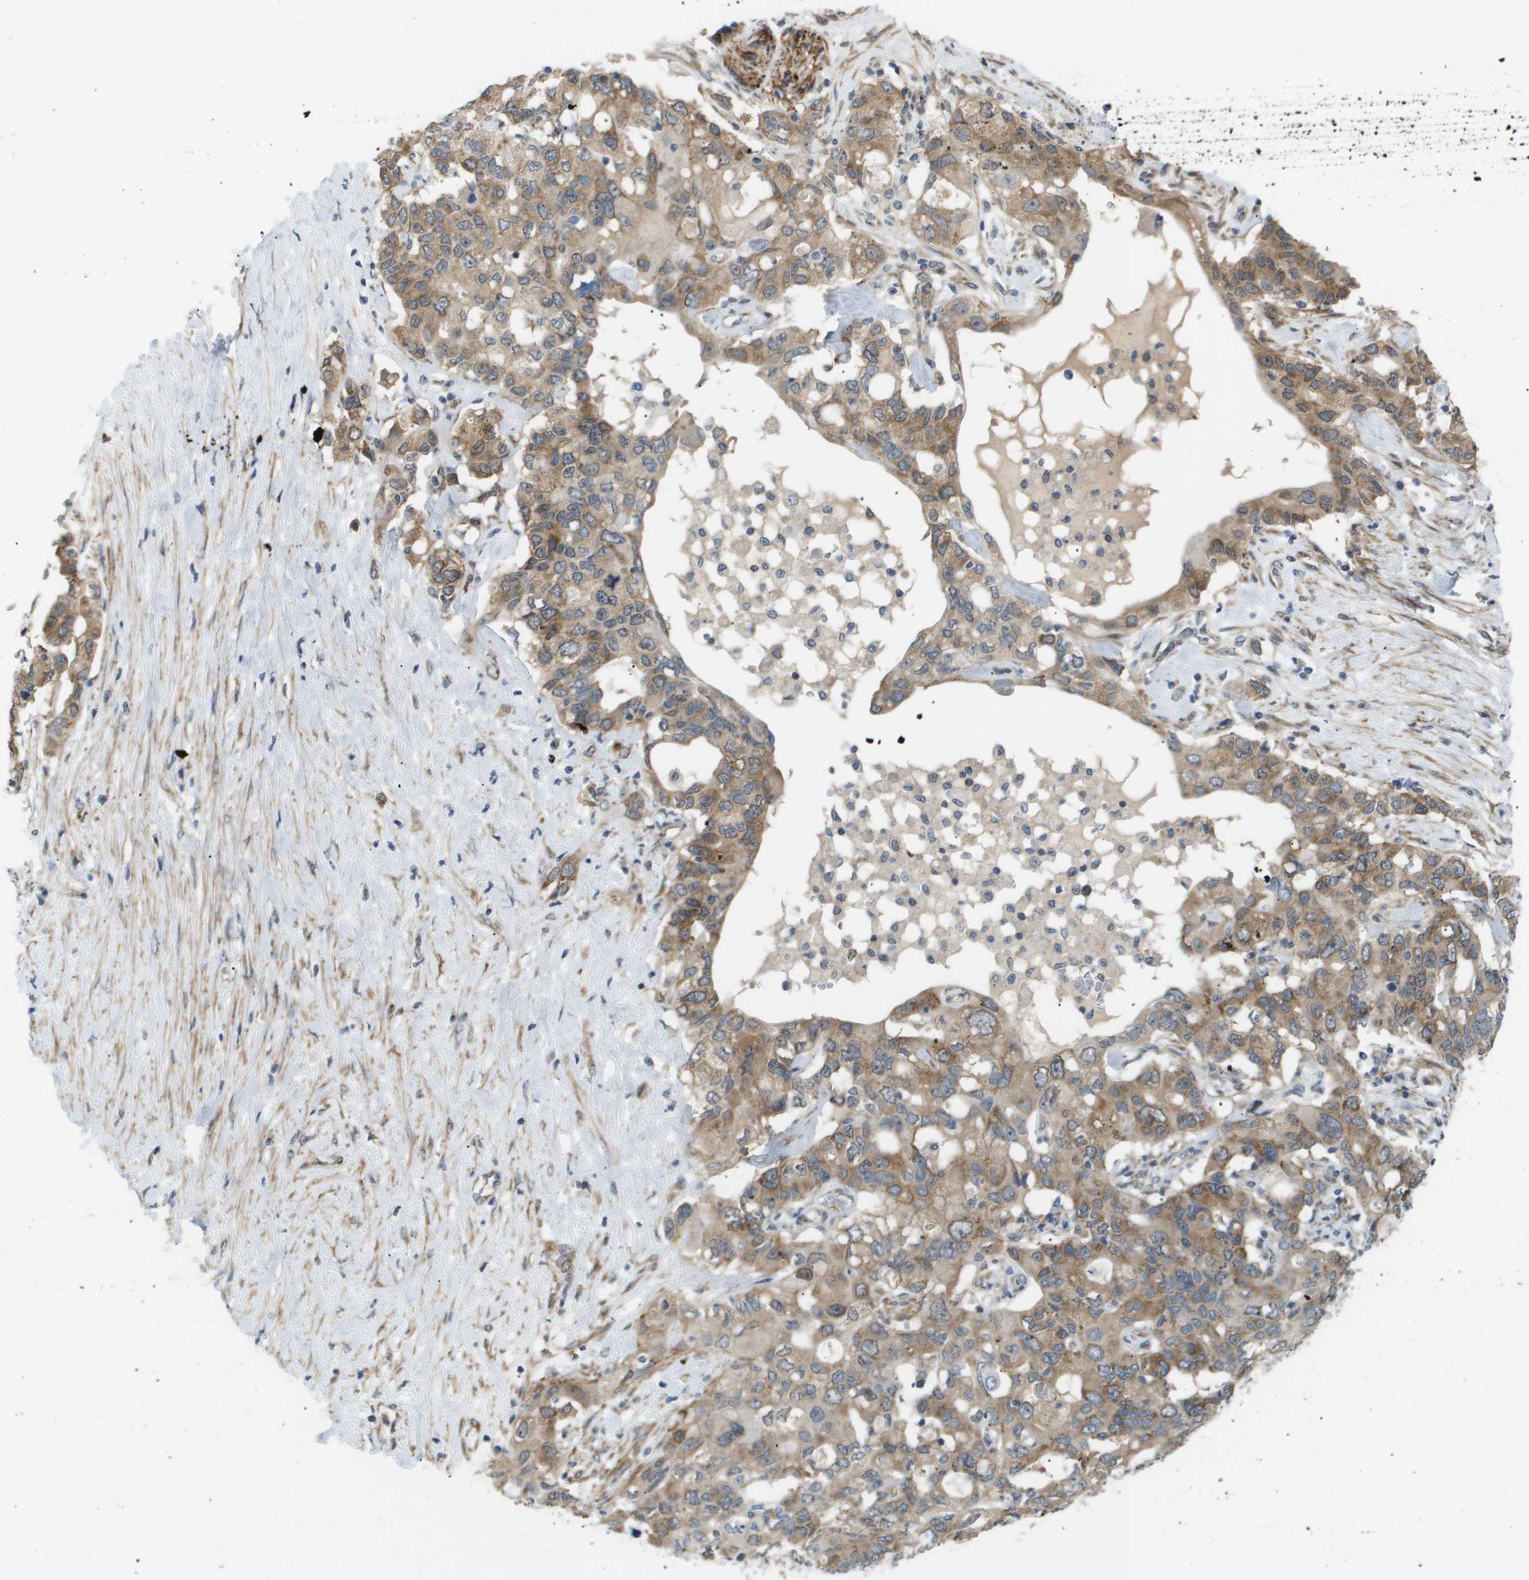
{"staining": {"intensity": "moderate", "quantity": ">75%", "location": "cytoplasmic/membranous"}, "tissue": "pancreatic cancer", "cell_type": "Tumor cells", "image_type": "cancer", "snomed": [{"axis": "morphology", "description": "Adenocarcinoma, NOS"}, {"axis": "topography", "description": "Pancreas"}], "caption": "Adenocarcinoma (pancreatic) stained with a protein marker exhibits moderate staining in tumor cells.", "gene": "OTUD5", "patient": {"sex": "female", "age": 56}}